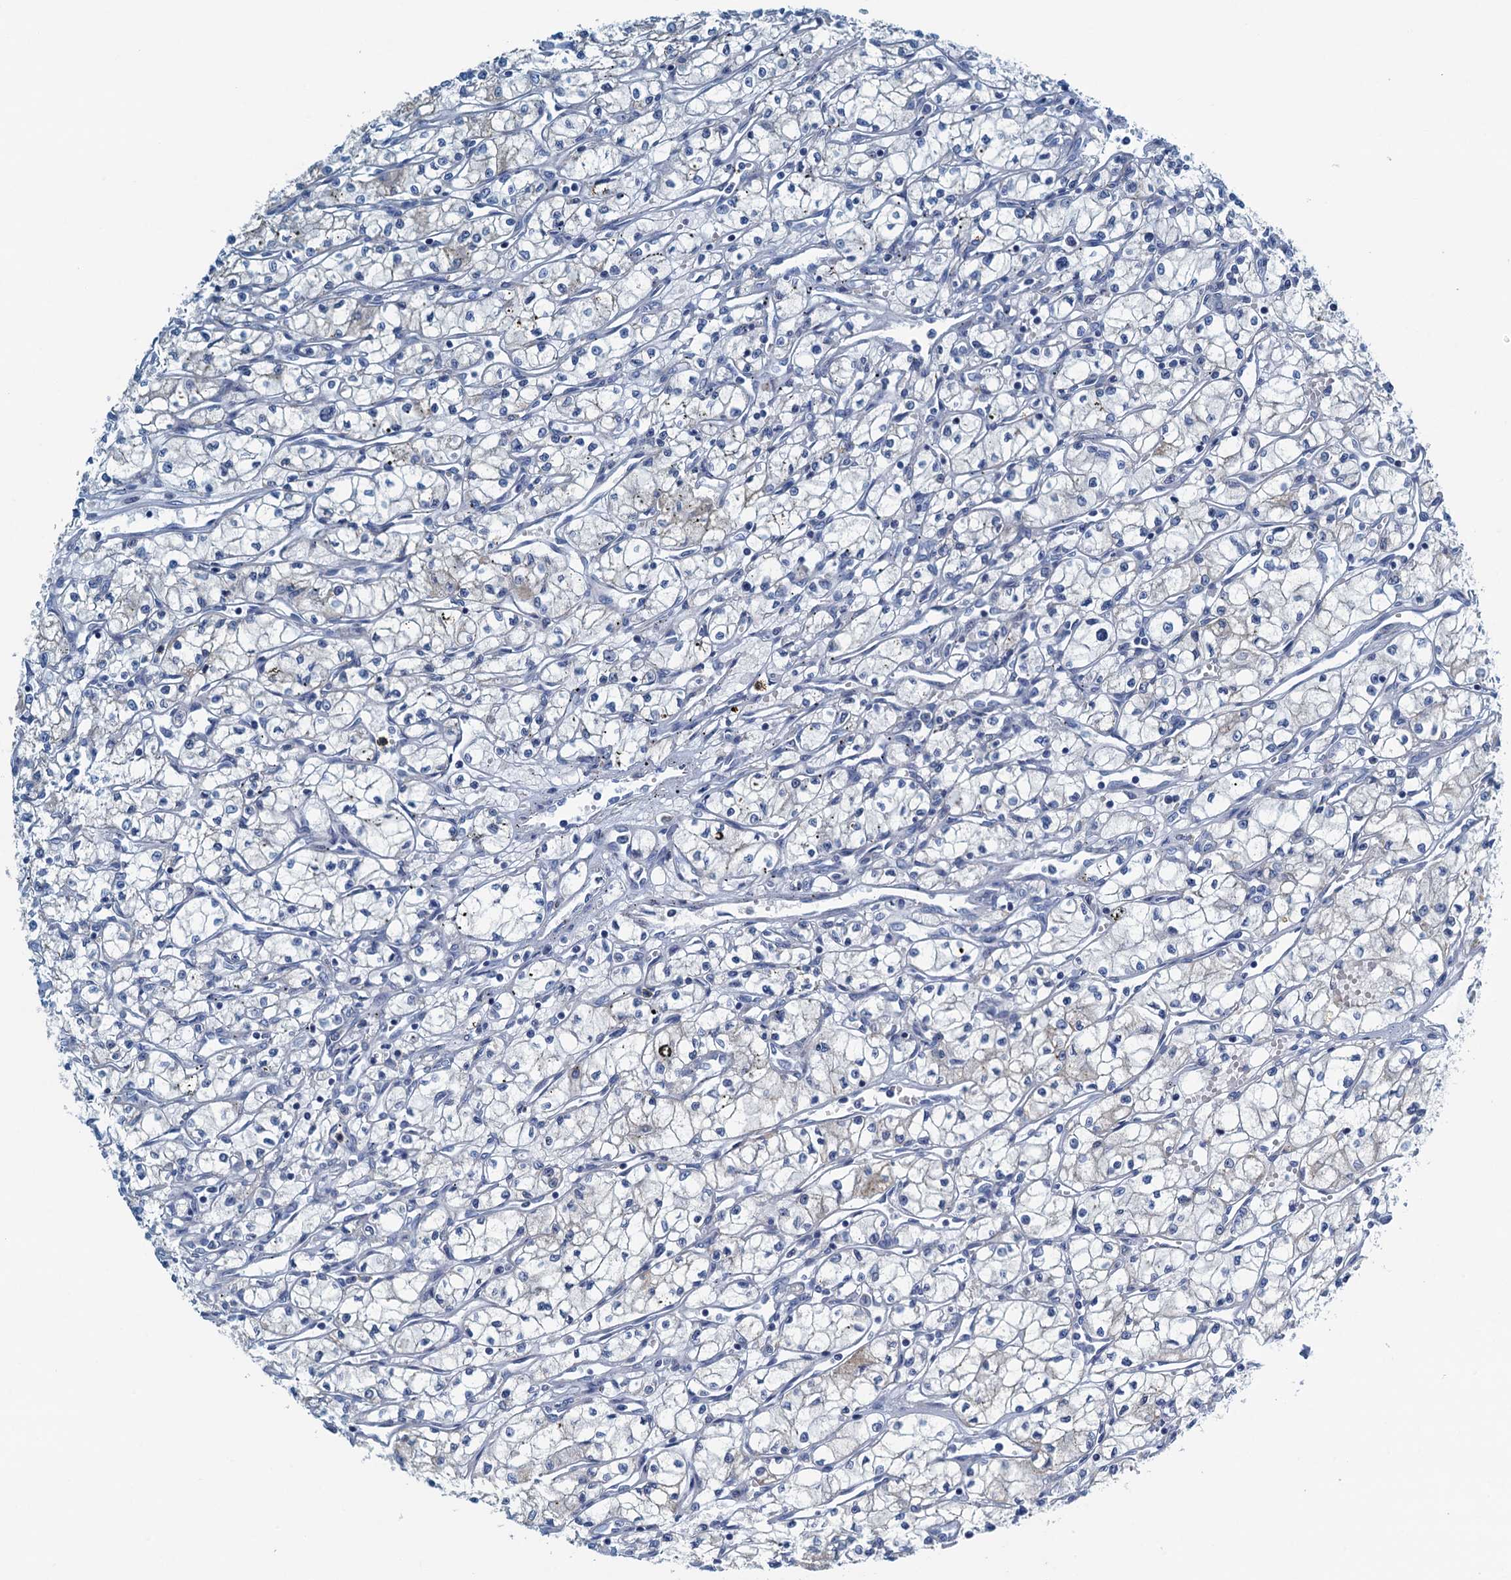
{"staining": {"intensity": "negative", "quantity": "none", "location": "none"}, "tissue": "renal cancer", "cell_type": "Tumor cells", "image_type": "cancer", "snomed": [{"axis": "morphology", "description": "Adenocarcinoma, NOS"}, {"axis": "topography", "description": "Kidney"}], "caption": "Immunohistochemistry (IHC) image of renal adenocarcinoma stained for a protein (brown), which shows no expression in tumor cells.", "gene": "C10orf88", "patient": {"sex": "male", "age": 59}}